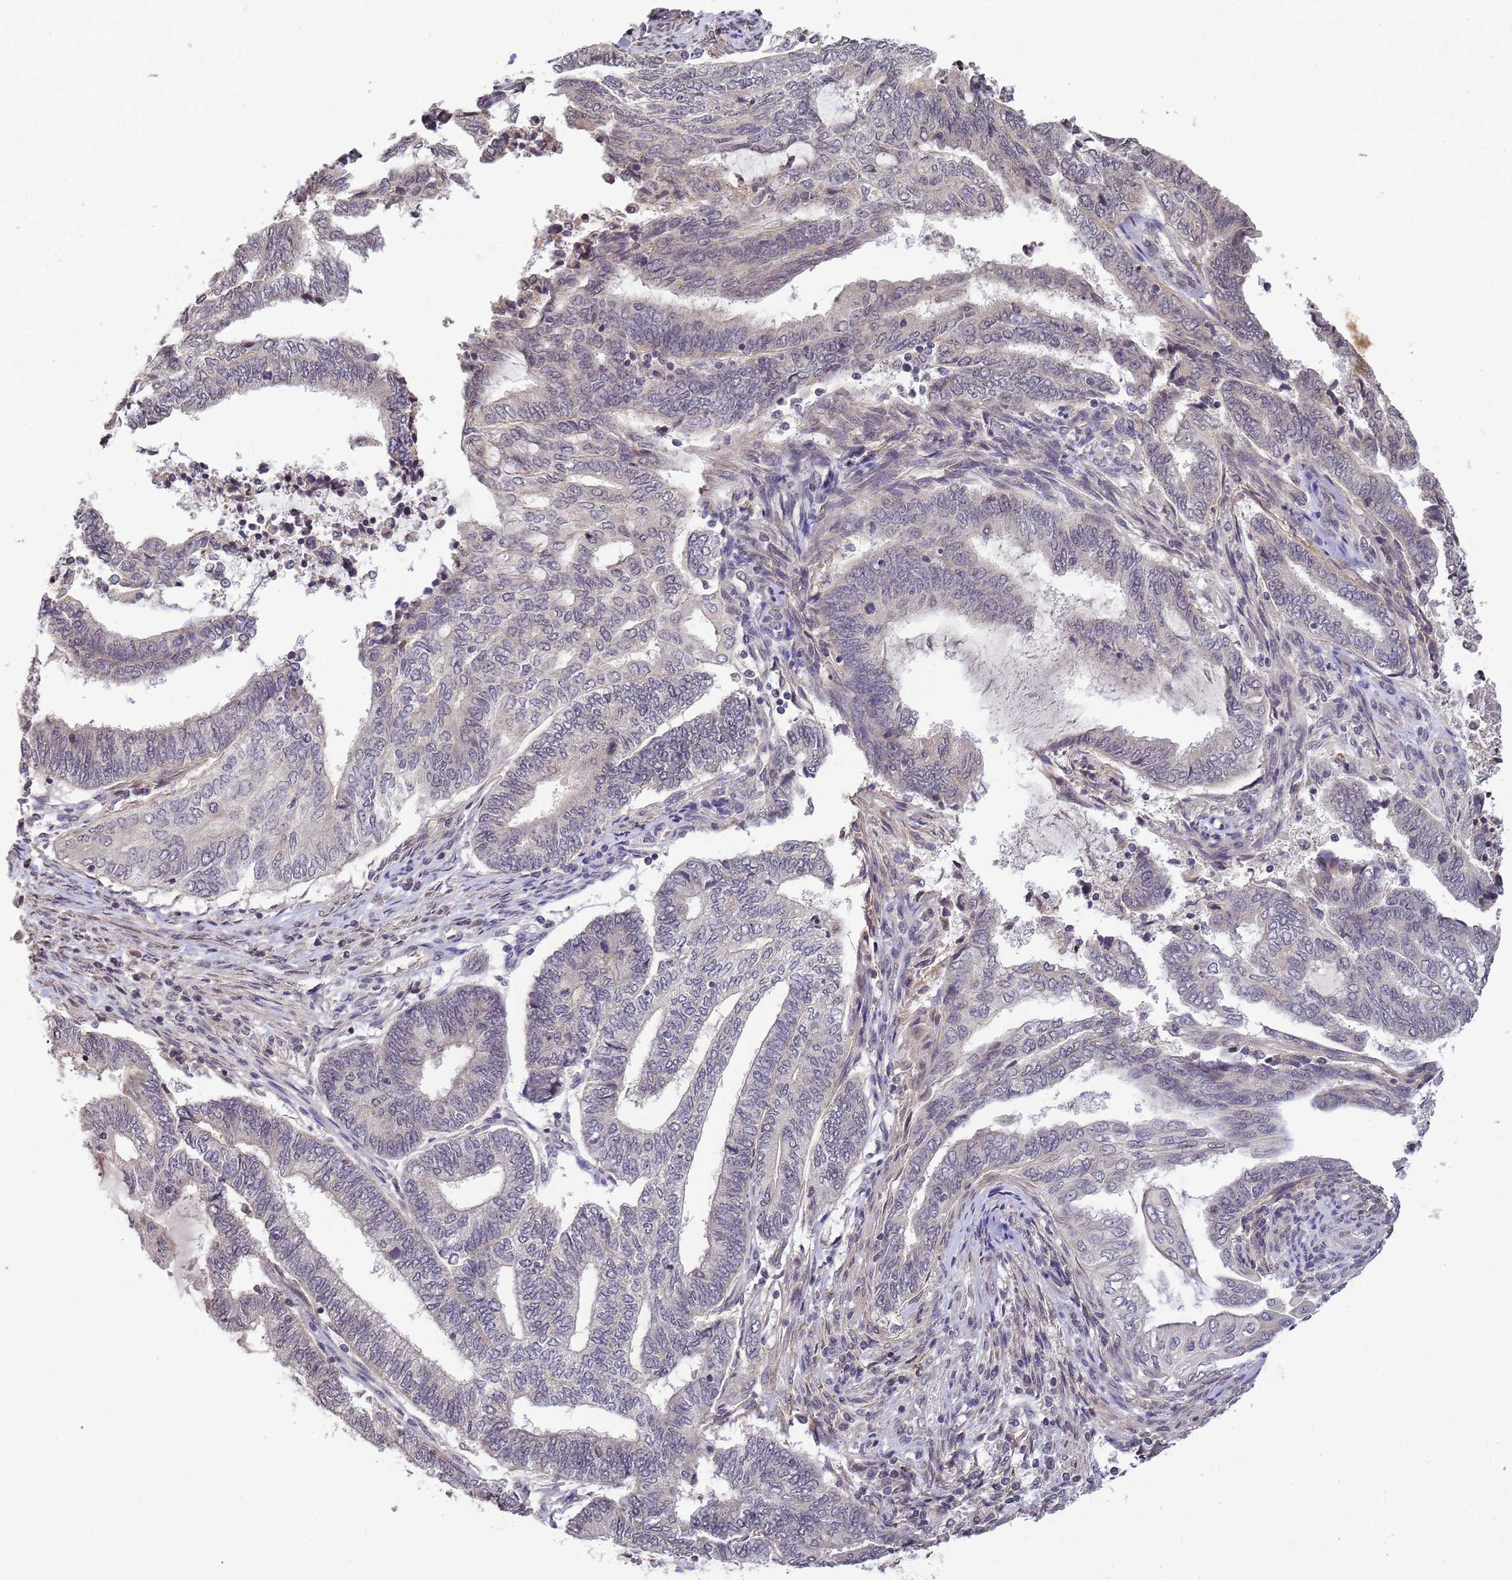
{"staining": {"intensity": "negative", "quantity": "none", "location": "none"}, "tissue": "endometrial cancer", "cell_type": "Tumor cells", "image_type": "cancer", "snomed": [{"axis": "morphology", "description": "Adenocarcinoma, NOS"}, {"axis": "topography", "description": "Uterus"}, {"axis": "topography", "description": "Endometrium"}], "caption": "There is no significant positivity in tumor cells of endometrial cancer.", "gene": "MYL7", "patient": {"sex": "female", "age": 70}}